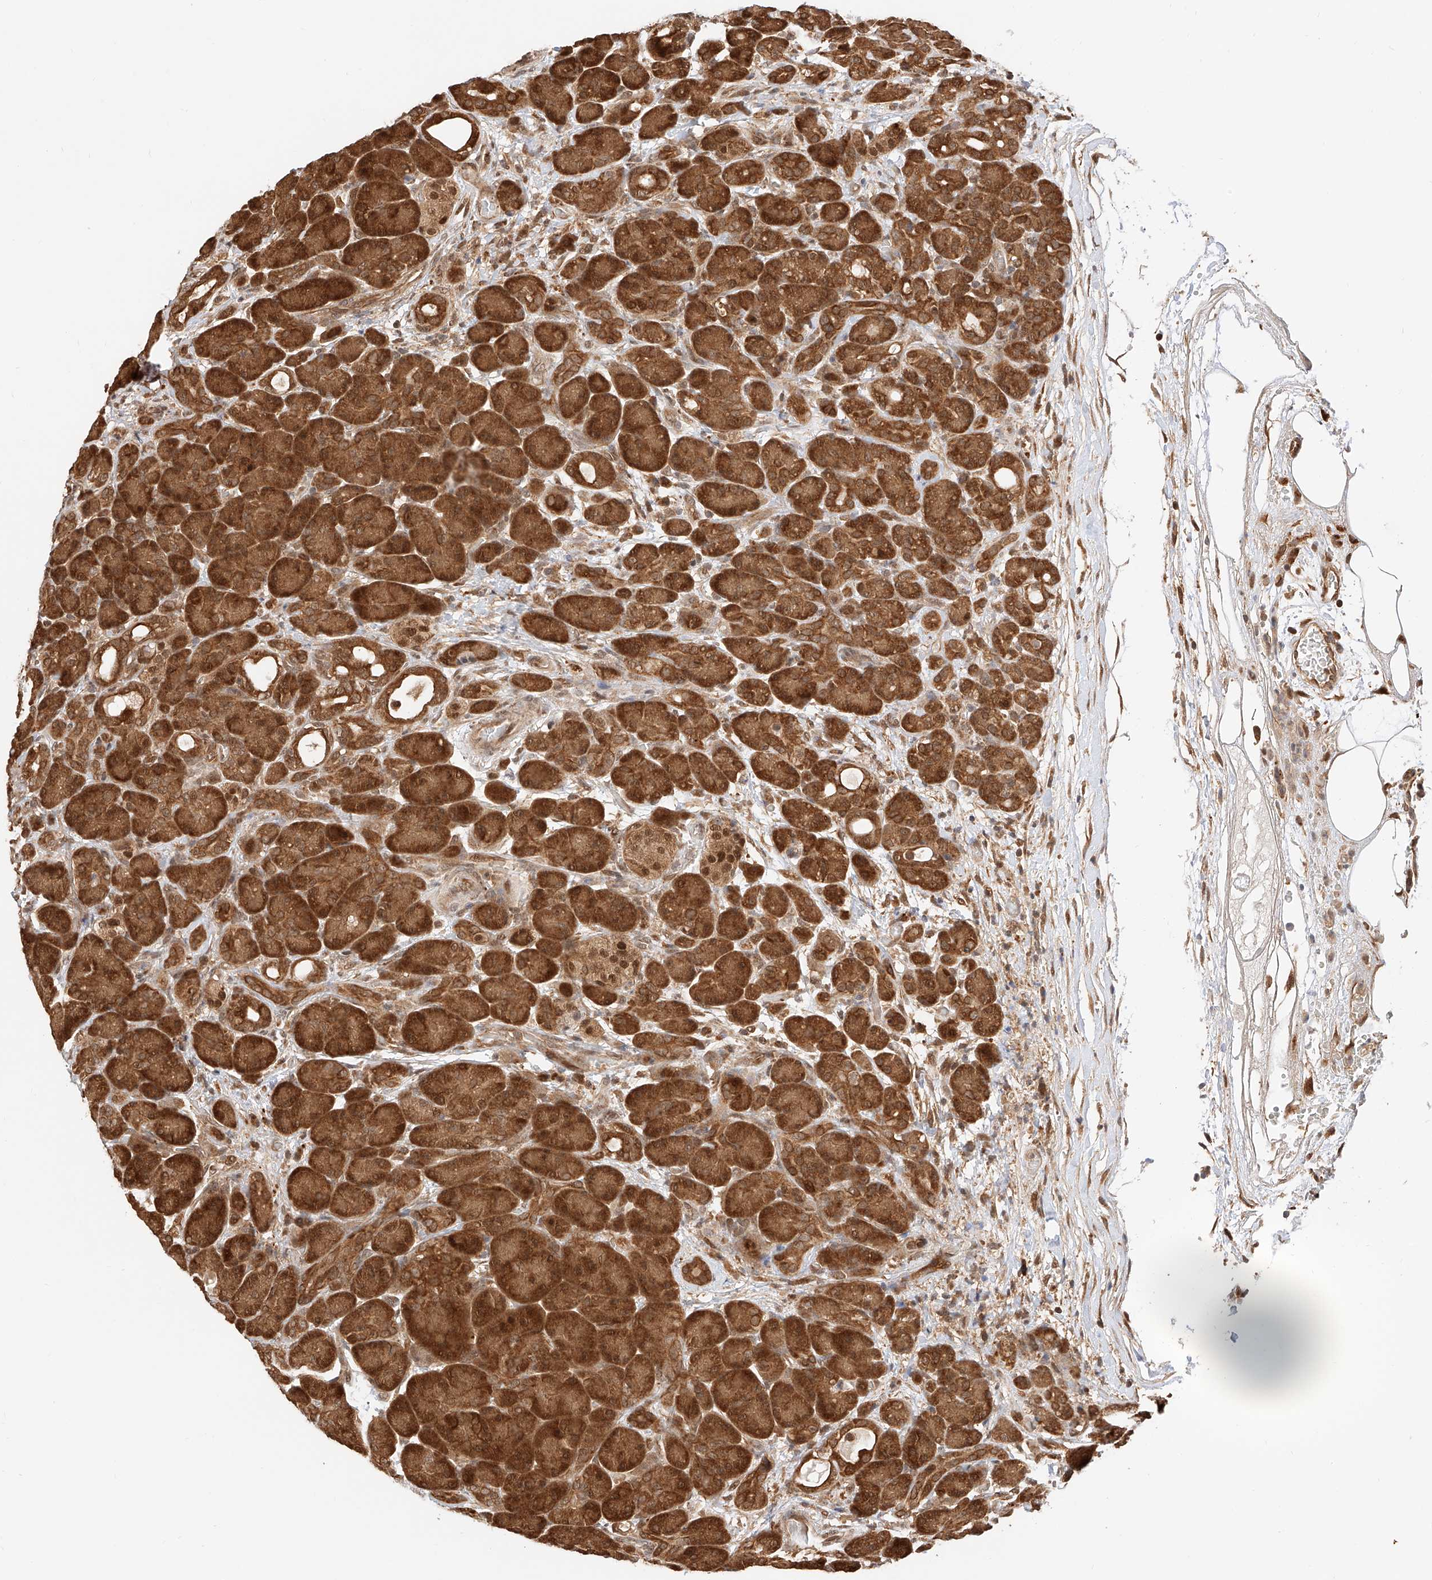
{"staining": {"intensity": "strong", "quantity": ">75%", "location": "cytoplasmic/membranous,nuclear"}, "tissue": "pancreas", "cell_type": "Exocrine glandular cells", "image_type": "normal", "snomed": [{"axis": "morphology", "description": "Normal tissue, NOS"}, {"axis": "topography", "description": "Pancreas"}], "caption": "DAB immunohistochemical staining of benign human pancreas exhibits strong cytoplasmic/membranous,nuclear protein expression in about >75% of exocrine glandular cells.", "gene": "EIF4H", "patient": {"sex": "male", "age": 63}}